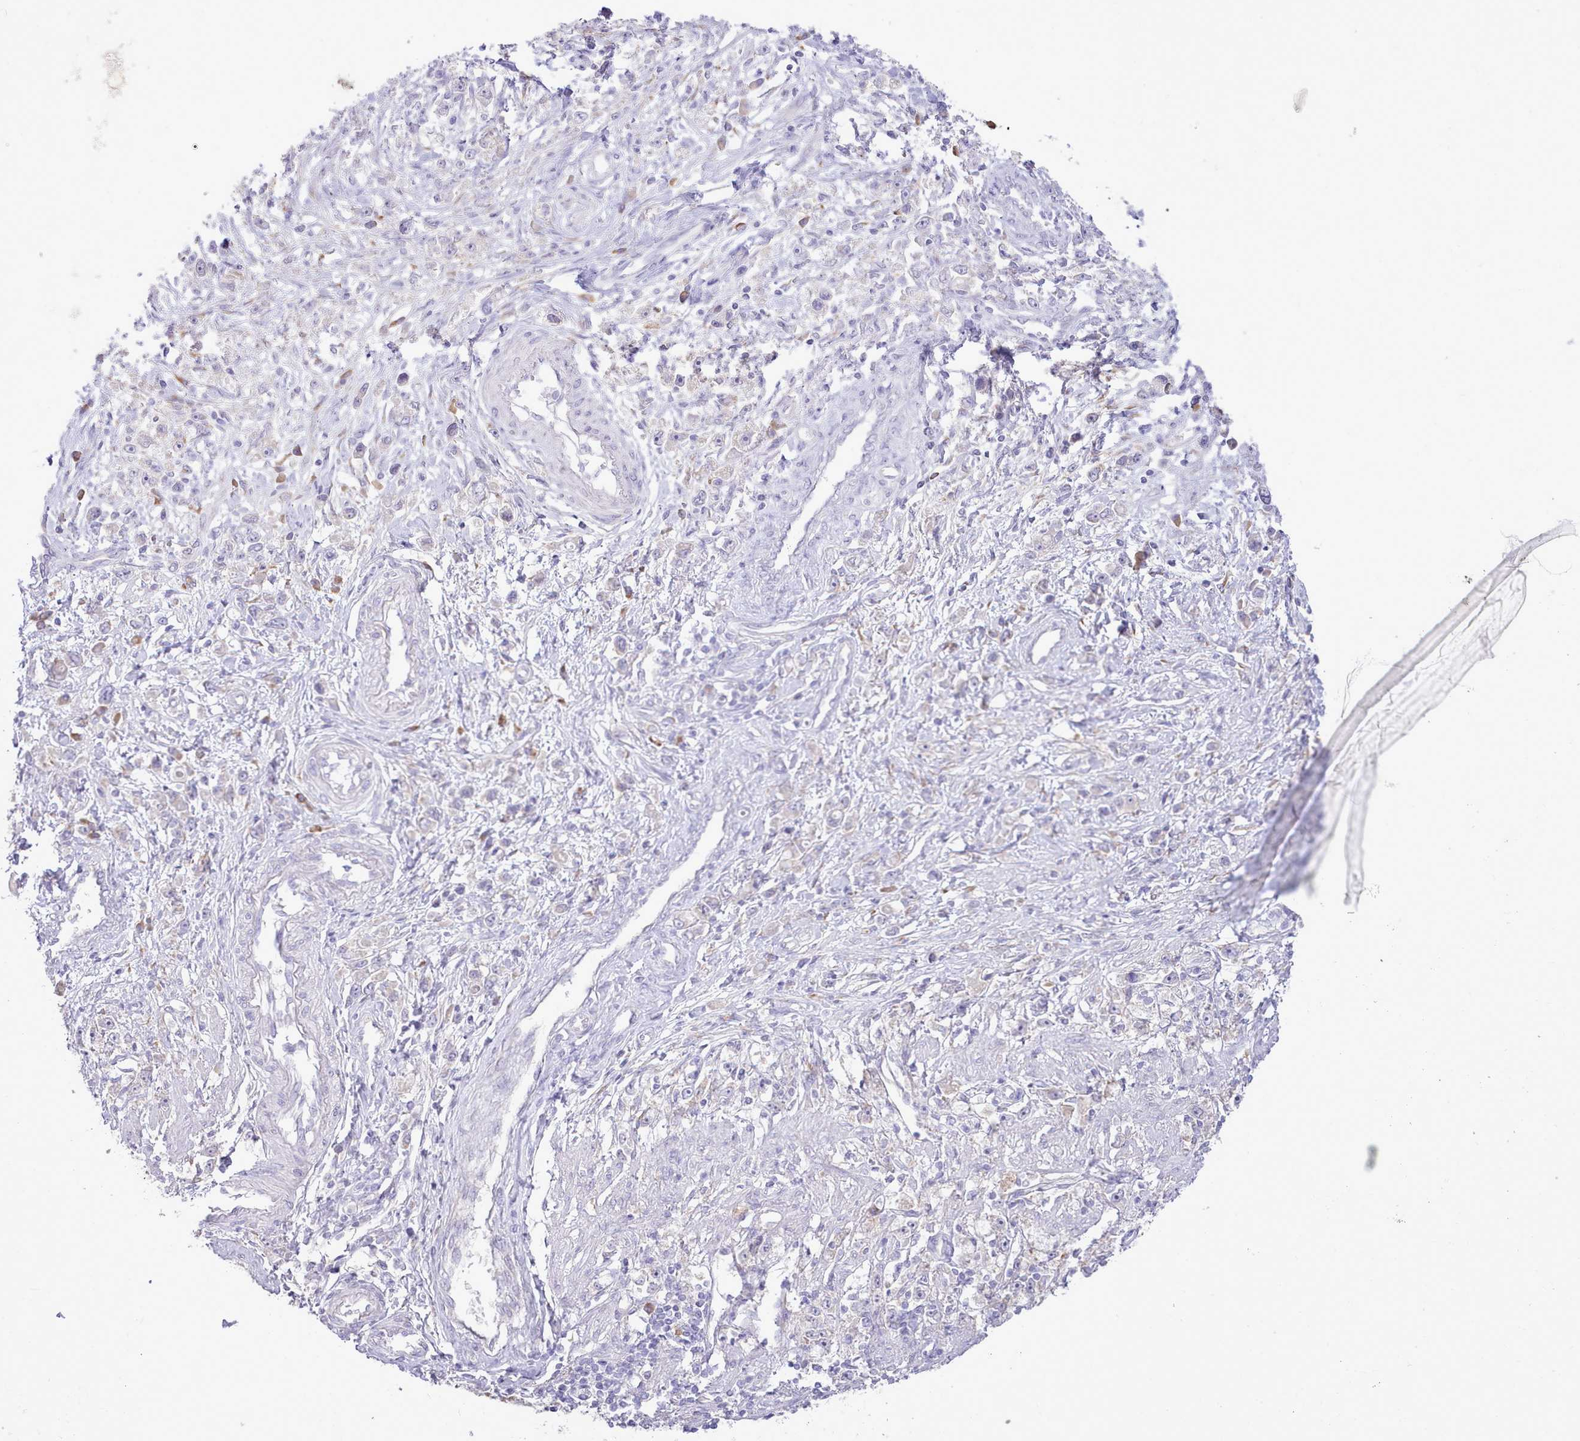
{"staining": {"intensity": "negative", "quantity": "none", "location": "none"}, "tissue": "stomach cancer", "cell_type": "Tumor cells", "image_type": "cancer", "snomed": [{"axis": "morphology", "description": "Adenocarcinoma, NOS"}, {"axis": "topography", "description": "Stomach"}], "caption": "This is an immunohistochemistry (IHC) micrograph of adenocarcinoma (stomach). There is no expression in tumor cells.", "gene": "CCL1", "patient": {"sex": "female", "age": 59}}